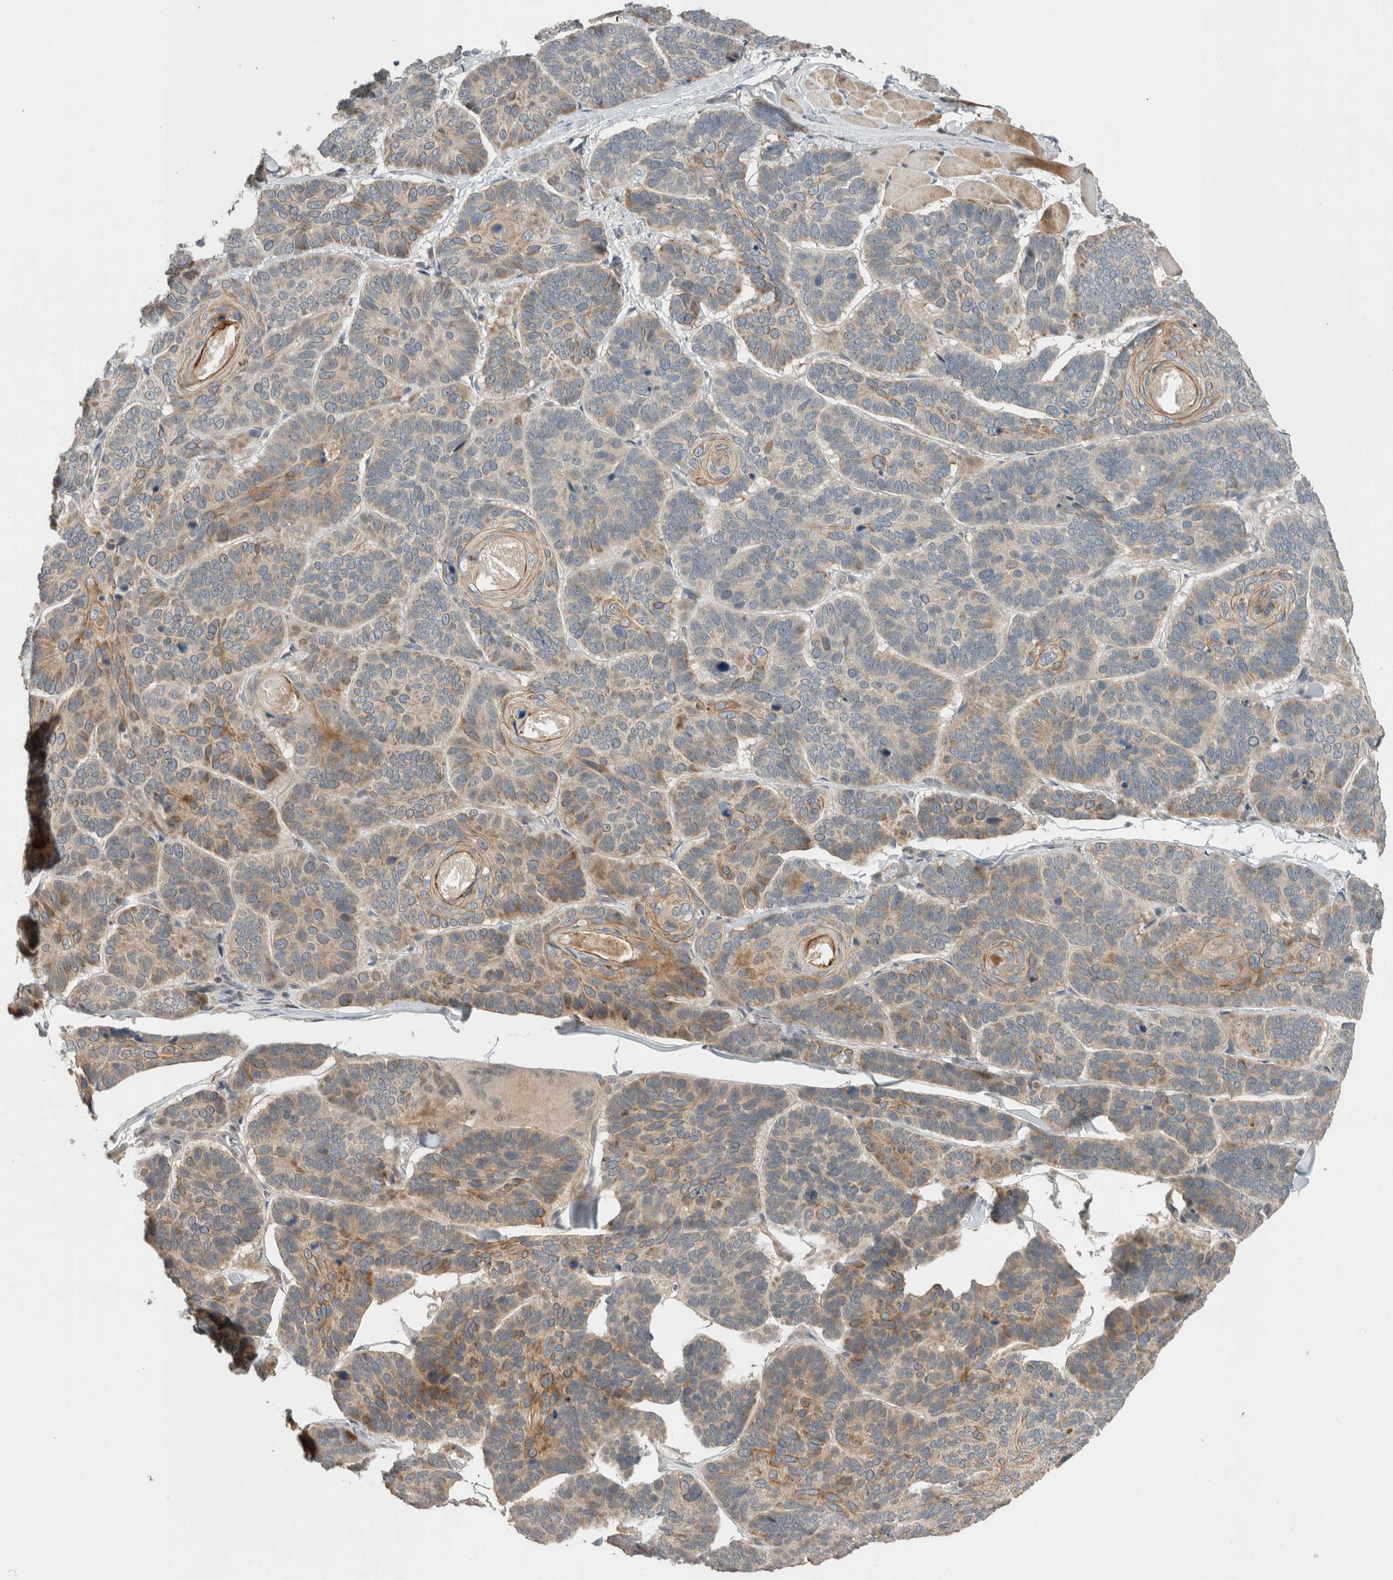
{"staining": {"intensity": "moderate", "quantity": "<25%", "location": "cytoplasmic/membranous"}, "tissue": "skin cancer", "cell_type": "Tumor cells", "image_type": "cancer", "snomed": [{"axis": "morphology", "description": "Basal cell carcinoma"}, {"axis": "topography", "description": "Skin"}], "caption": "Tumor cells exhibit low levels of moderate cytoplasmic/membranous positivity in about <25% of cells in skin cancer (basal cell carcinoma). The staining is performed using DAB brown chromogen to label protein expression. The nuclei are counter-stained blue using hematoxylin.", "gene": "ERCC6L2", "patient": {"sex": "male", "age": 62}}